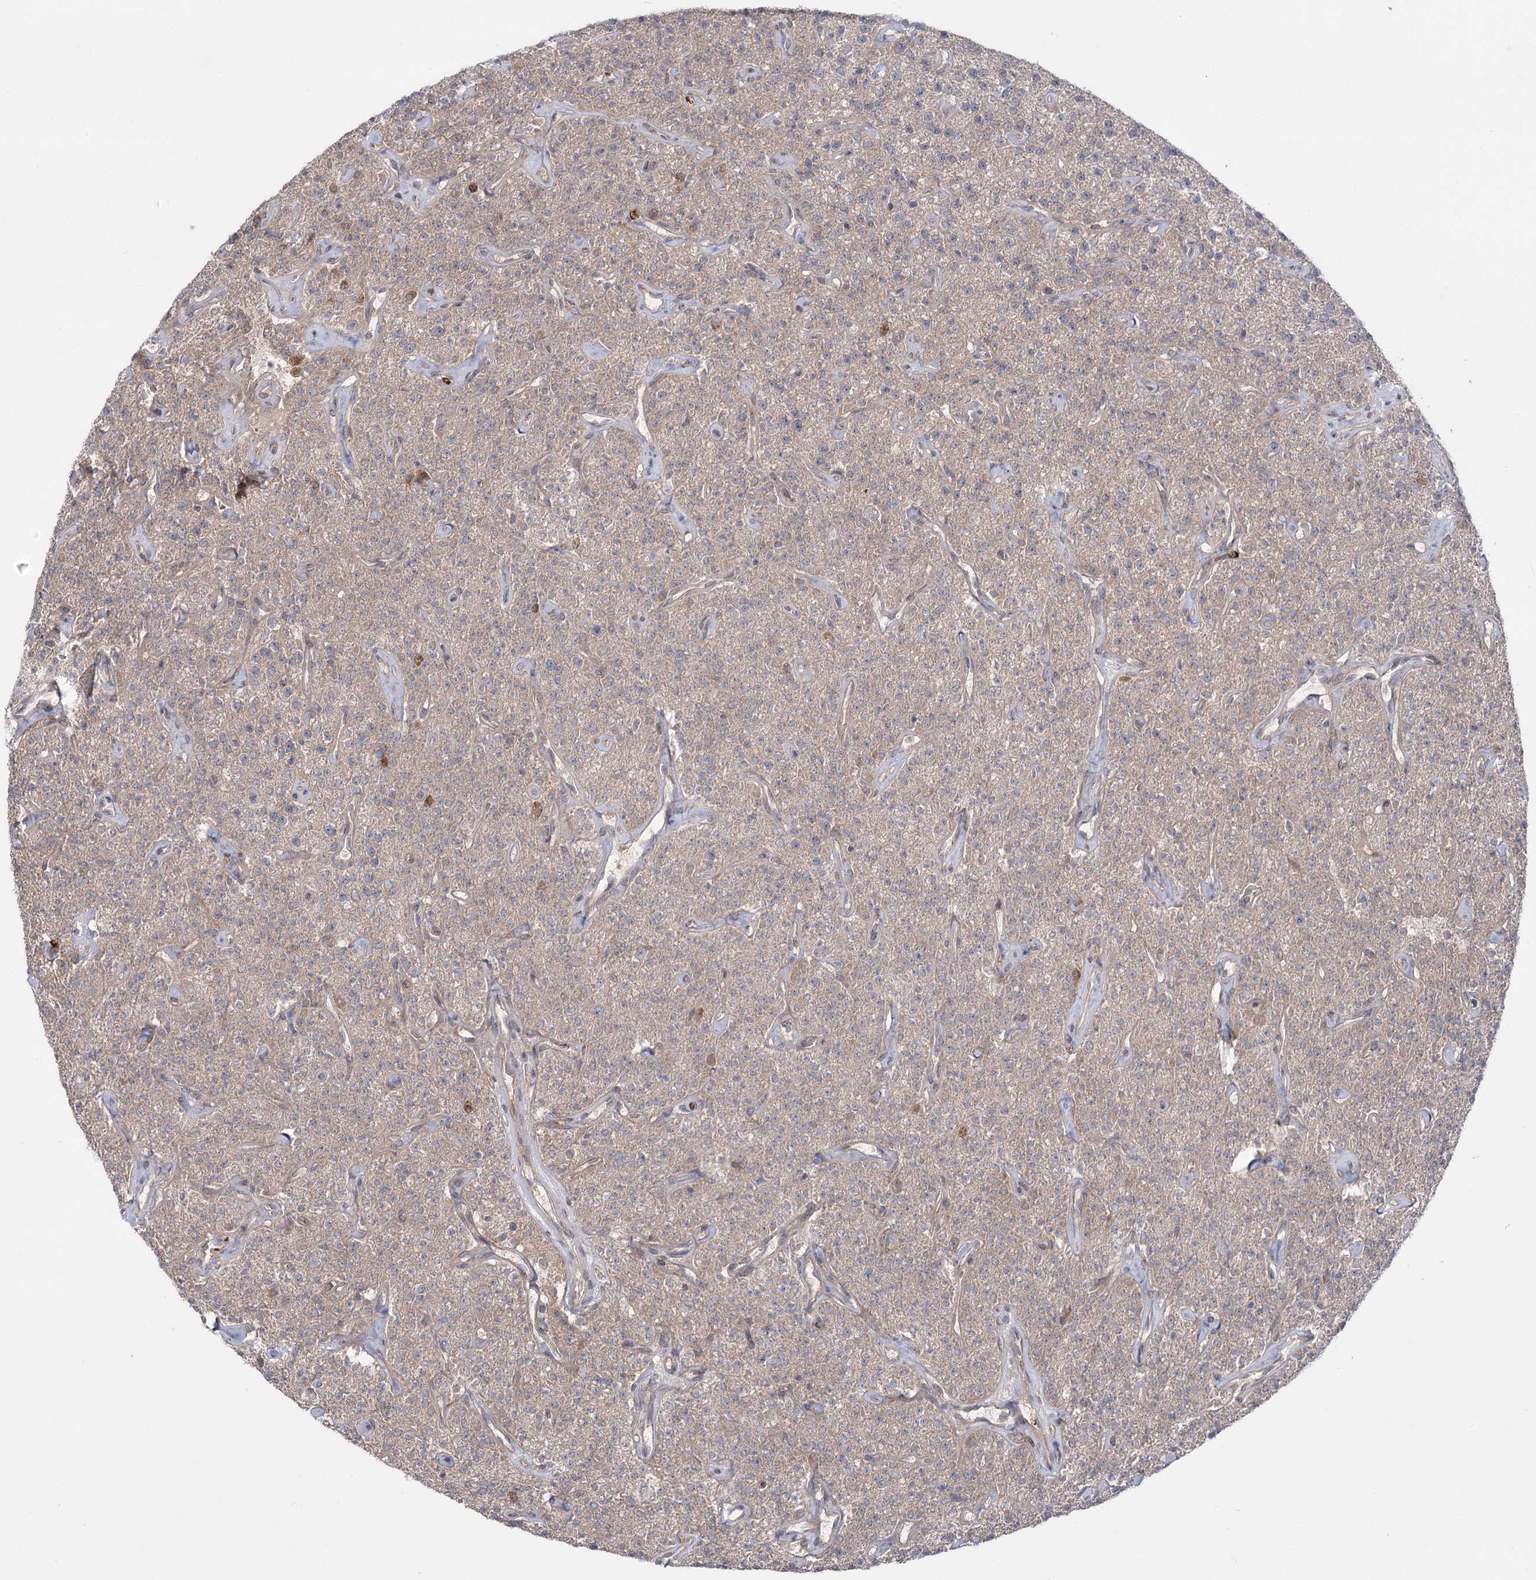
{"staining": {"intensity": "weak", "quantity": "25%-75%", "location": "cytoplasmic/membranous"}, "tissue": "parathyroid gland", "cell_type": "Glandular cells", "image_type": "normal", "snomed": [{"axis": "morphology", "description": "Normal tissue, NOS"}, {"axis": "topography", "description": "Parathyroid gland"}], "caption": "Parathyroid gland stained with DAB (3,3'-diaminobenzidine) IHC shows low levels of weak cytoplasmic/membranous staining in approximately 25%-75% of glandular cells.", "gene": "PLEKHA5", "patient": {"sex": "male", "age": 46}}